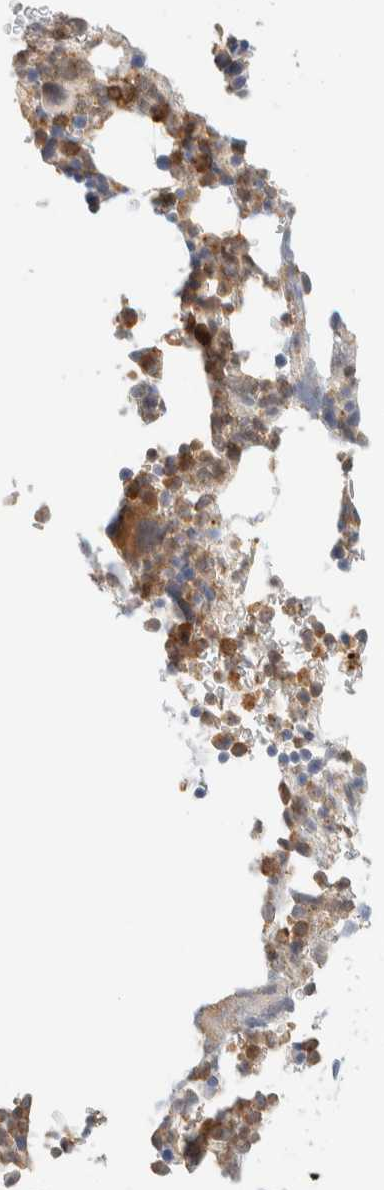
{"staining": {"intensity": "moderate", "quantity": "25%-75%", "location": "cytoplasmic/membranous"}, "tissue": "bone marrow", "cell_type": "Hematopoietic cells", "image_type": "normal", "snomed": [{"axis": "morphology", "description": "Normal tissue, NOS"}, {"axis": "topography", "description": "Bone marrow"}], "caption": "Immunohistochemistry (IHC) histopathology image of normal bone marrow stained for a protein (brown), which shows medium levels of moderate cytoplasmic/membranous expression in about 25%-75% of hematopoietic cells.", "gene": "TBC1D8B", "patient": {"sex": "female", "age": 81}}